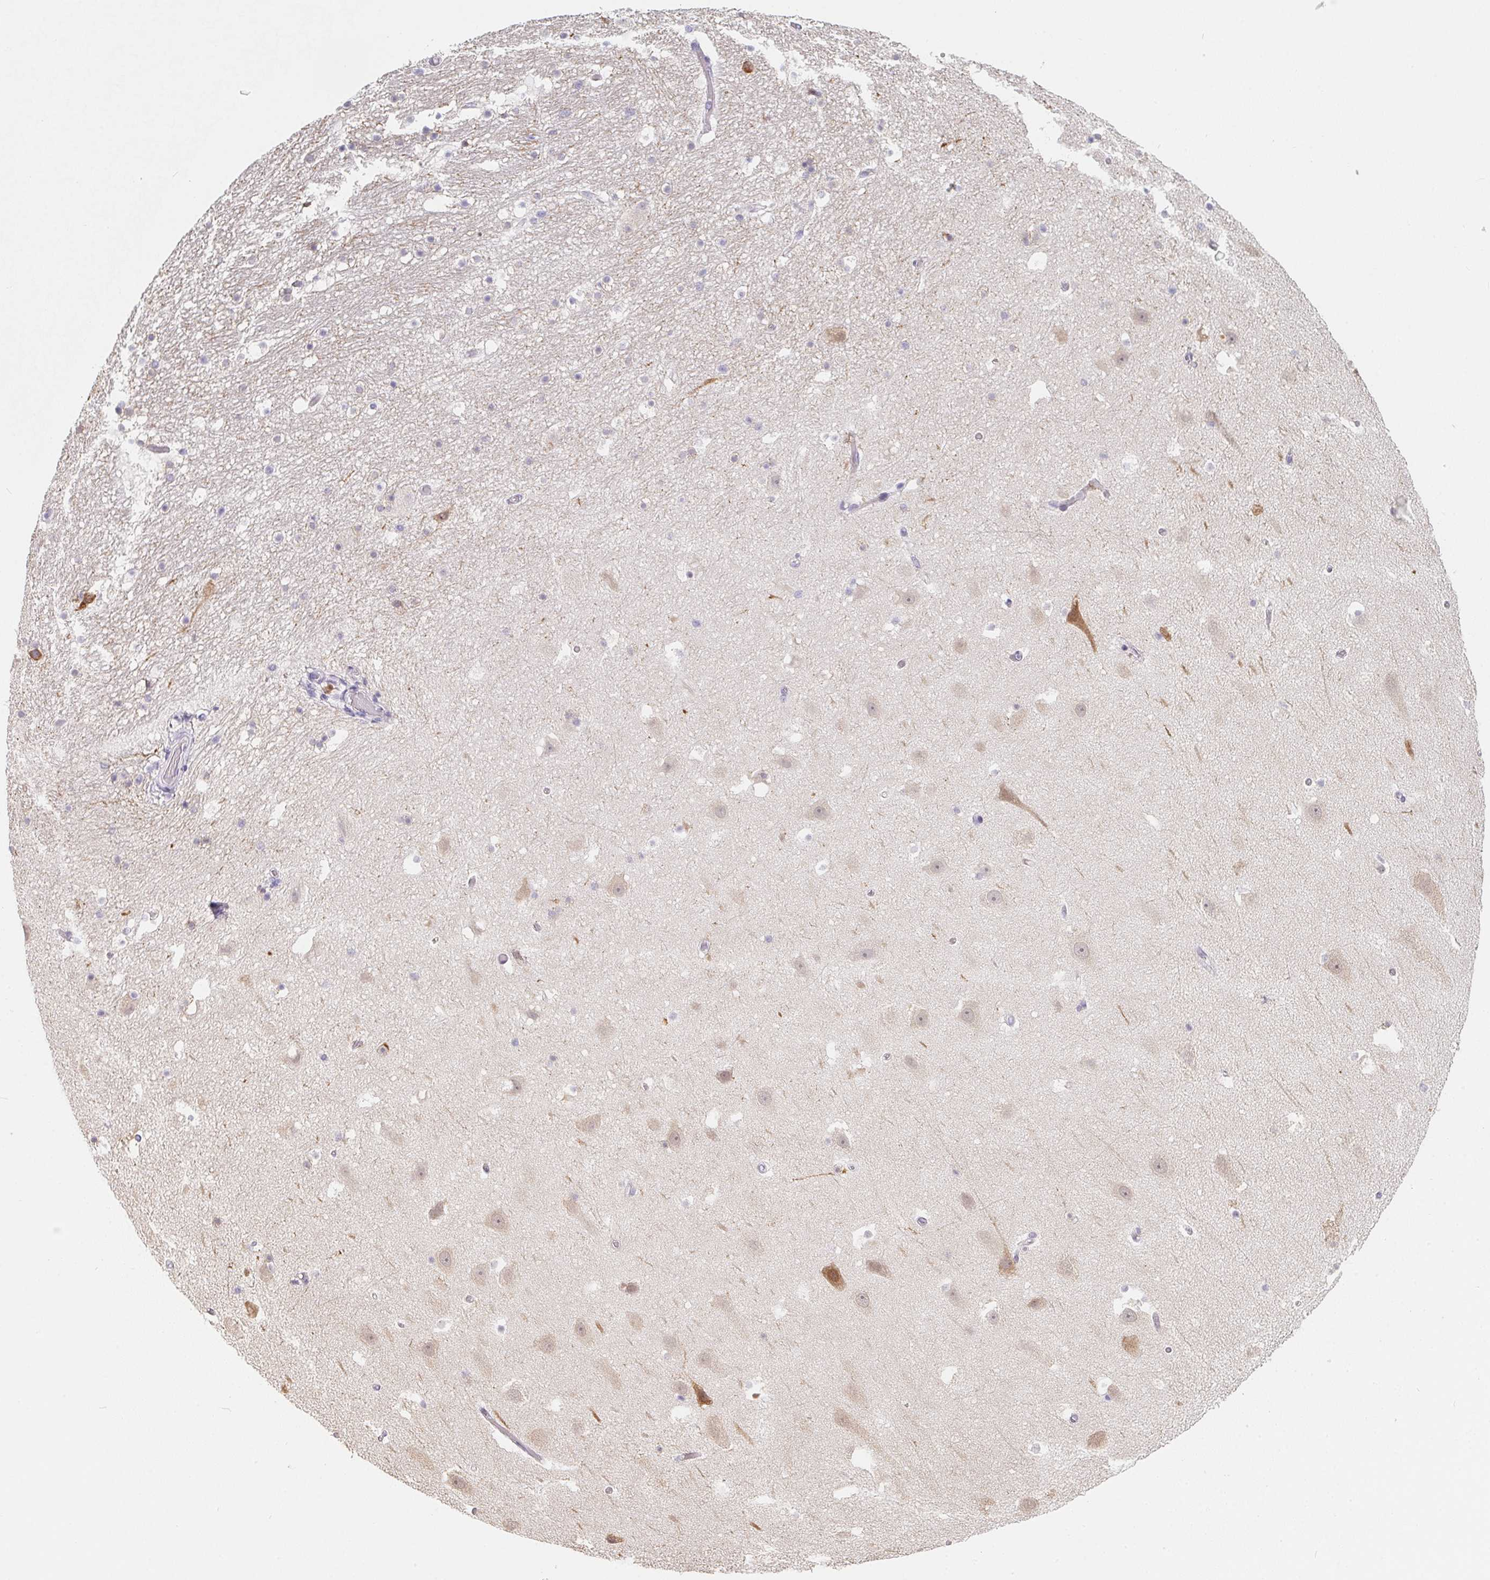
{"staining": {"intensity": "weak", "quantity": "<25%", "location": "cytoplasmic/membranous"}, "tissue": "hippocampus", "cell_type": "Glial cells", "image_type": "normal", "snomed": [{"axis": "morphology", "description": "Normal tissue, NOS"}, {"axis": "topography", "description": "Hippocampus"}], "caption": "A high-resolution image shows immunohistochemistry (IHC) staining of unremarkable hippocampus, which displays no significant staining in glial cells.", "gene": "MAP1A", "patient": {"sex": "male", "age": 26}}